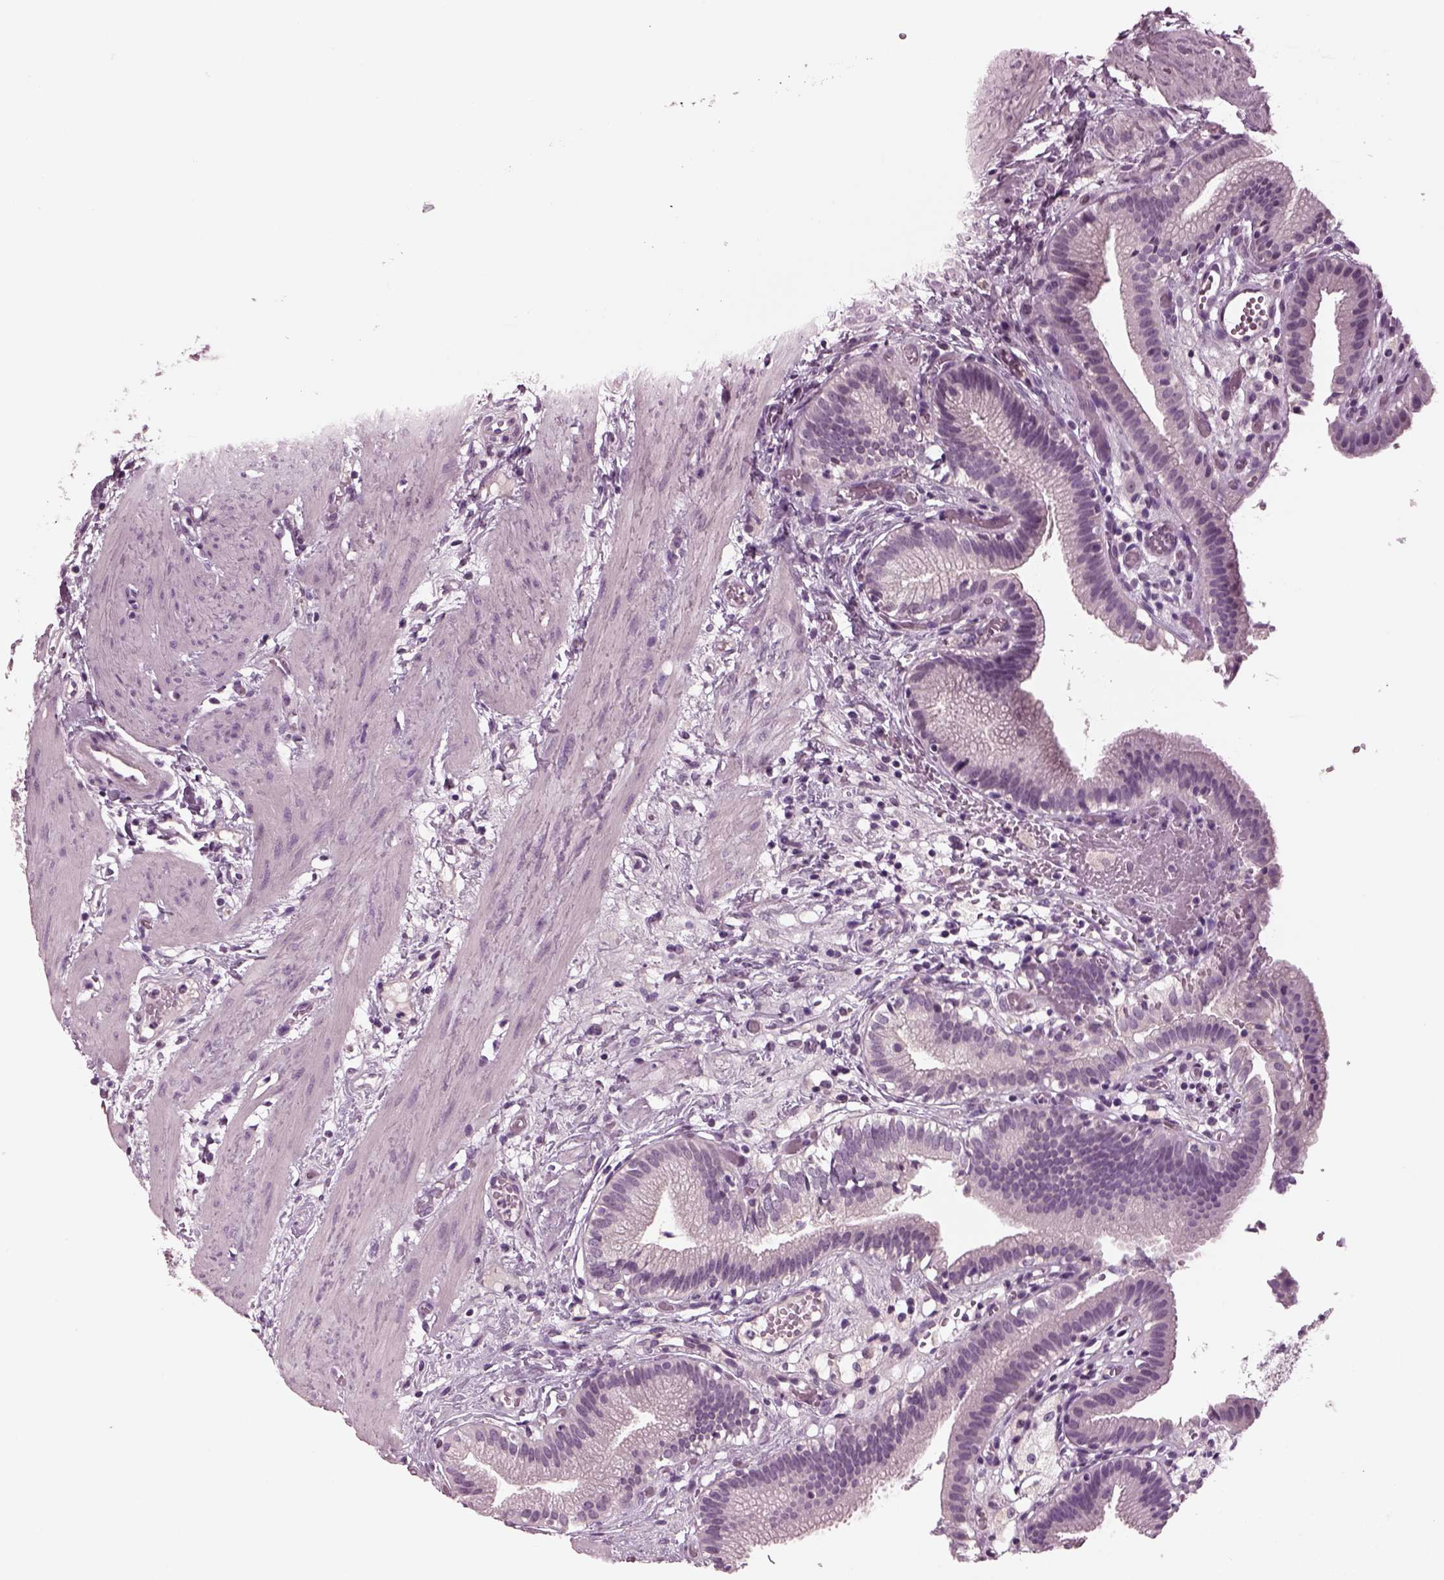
{"staining": {"intensity": "negative", "quantity": "none", "location": "none"}, "tissue": "gallbladder", "cell_type": "Glandular cells", "image_type": "normal", "snomed": [{"axis": "morphology", "description": "Normal tissue, NOS"}, {"axis": "topography", "description": "Gallbladder"}], "caption": "Micrograph shows no protein positivity in glandular cells of normal gallbladder.", "gene": "CLCN4", "patient": {"sex": "female", "age": 24}}